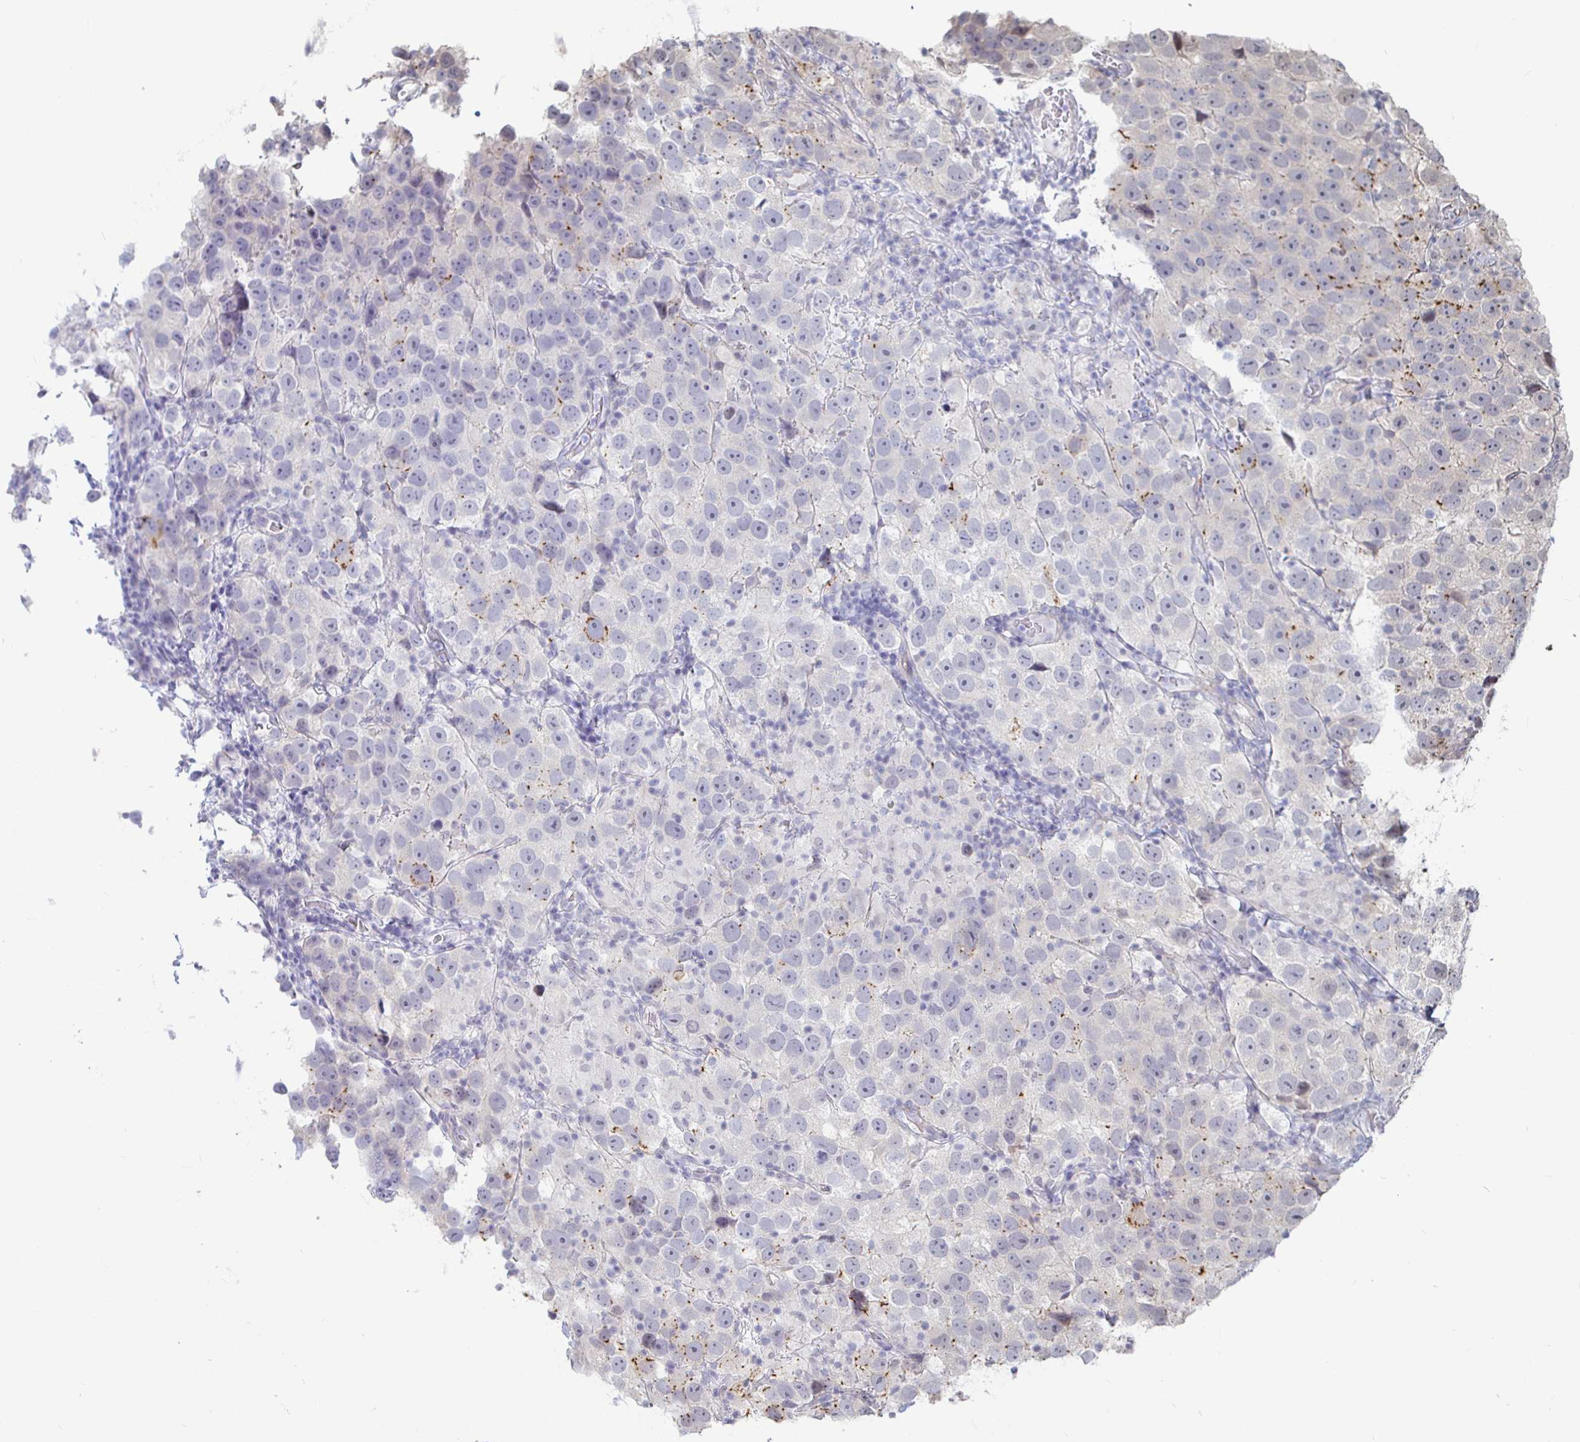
{"staining": {"intensity": "moderate", "quantity": "<25%", "location": "cytoplasmic/membranous"}, "tissue": "testis cancer", "cell_type": "Tumor cells", "image_type": "cancer", "snomed": [{"axis": "morphology", "description": "Seminoma, NOS"}, {"axis": "topography", "description": "Testis"}], "caption": "Immunohistochemical staining of testis cancer (seminoma) exhibits low levels of moderate cytoplasmic/membranous protein expression in about <25% of tumor cells.", "gene": "CAPN11", "patient": {"sex": "male", "age": 26}}